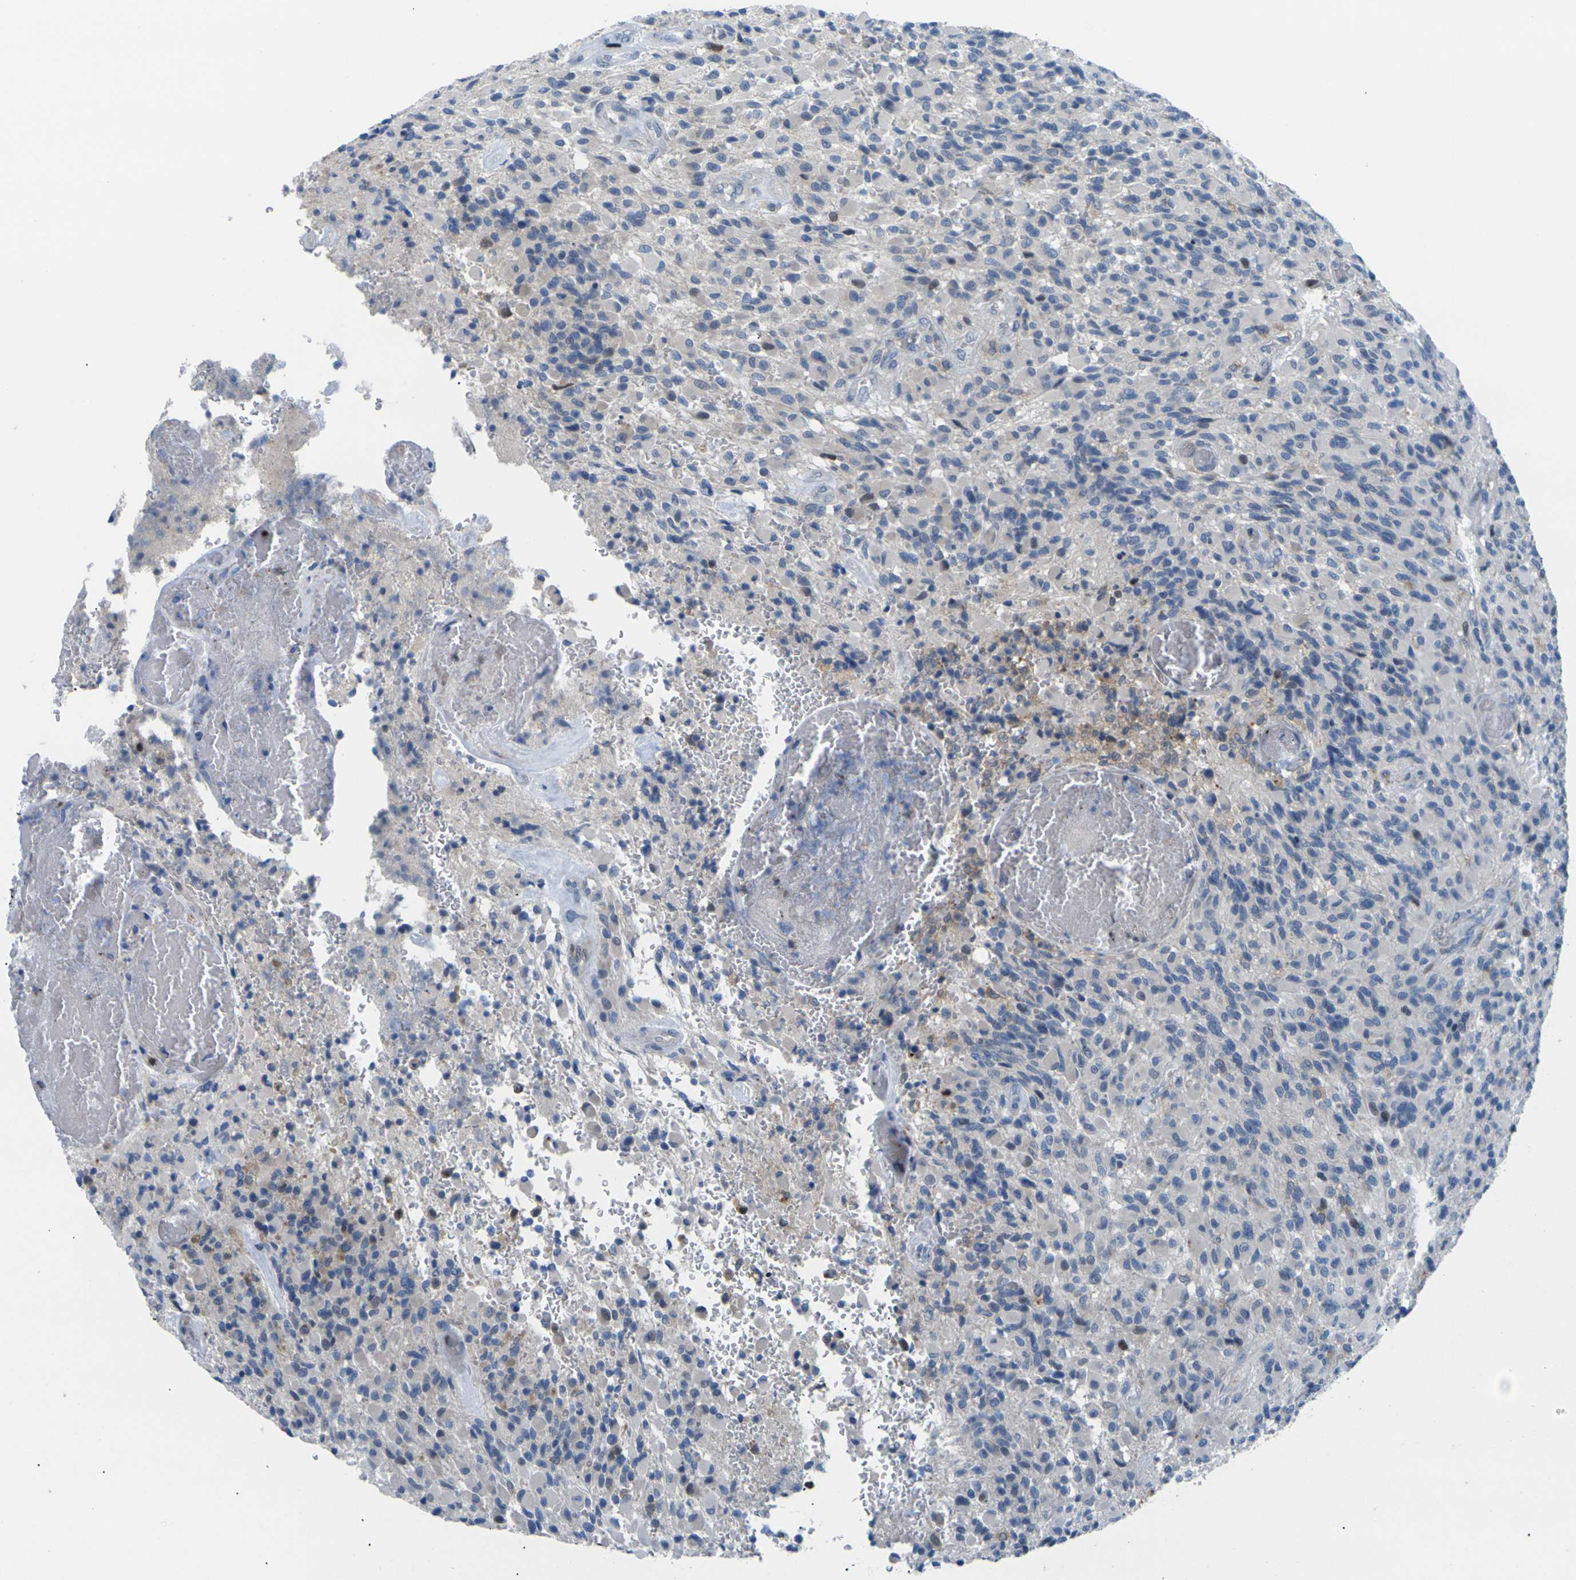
{"staining": {"intensity": "moderate", "quantity": "<25%", "location": "cytoplasmic/membranous"}, "tissue": "glioma", "cell_type": "Tumor cells", "image_type": "cancer", "snomed": [{"axis": "morphology", "description": "Glioma, malignant, High grade"}, {"axis": "topography", "description": "Brain"}], "caption": "Approximately <25% of tumor cells in malignant glioma (high-grade) reveal moderate cytoplasmic/membranous protein positivity as visualized by brown immunohistochemical staining.", "gene": "RPS6KA3", "patient": {"sex": "male", "age": 71}}